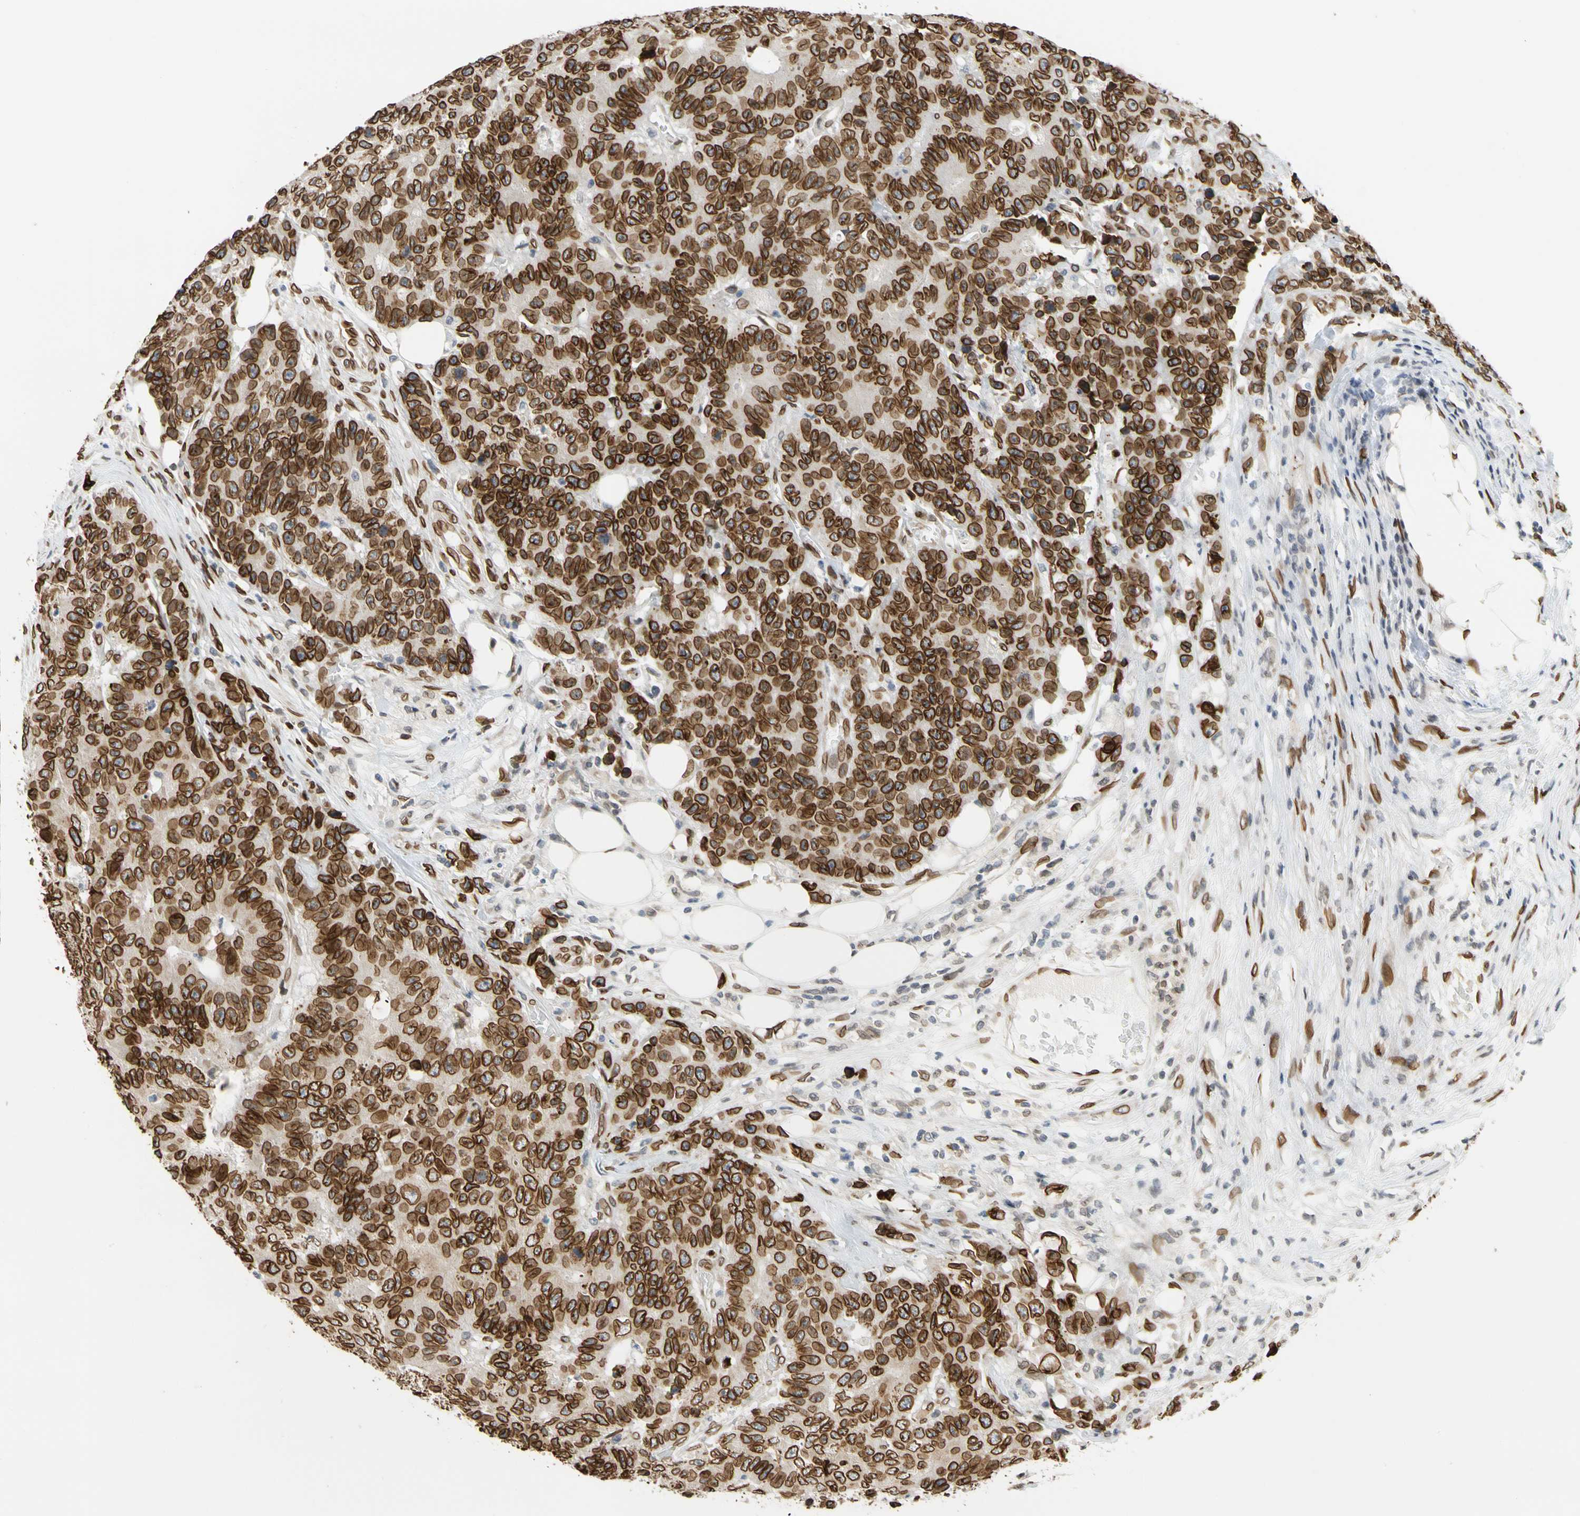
{"staining": {"intensity": "strong", "quantity": ">75%", "location": "cytoplasmic/membranous,nuclear"}, "tissue": "colorectal cancer", "cell_type": "Tumor cells", "image_type": "cancer", "snomed": [{"axis": "morphology", "description": "Adenocarcinoma, NOS"}, {"axis": "topography", "description": "Colon"}], "caption": "A photomicrograph of human adenocarcinoma (colorectal) stained for a protein reveals strong cytoplasmic/membranous and nuclear brown staining in tumor cells.", "gene": "SUN1", "patient": {"sex": "female", "age": 86}}